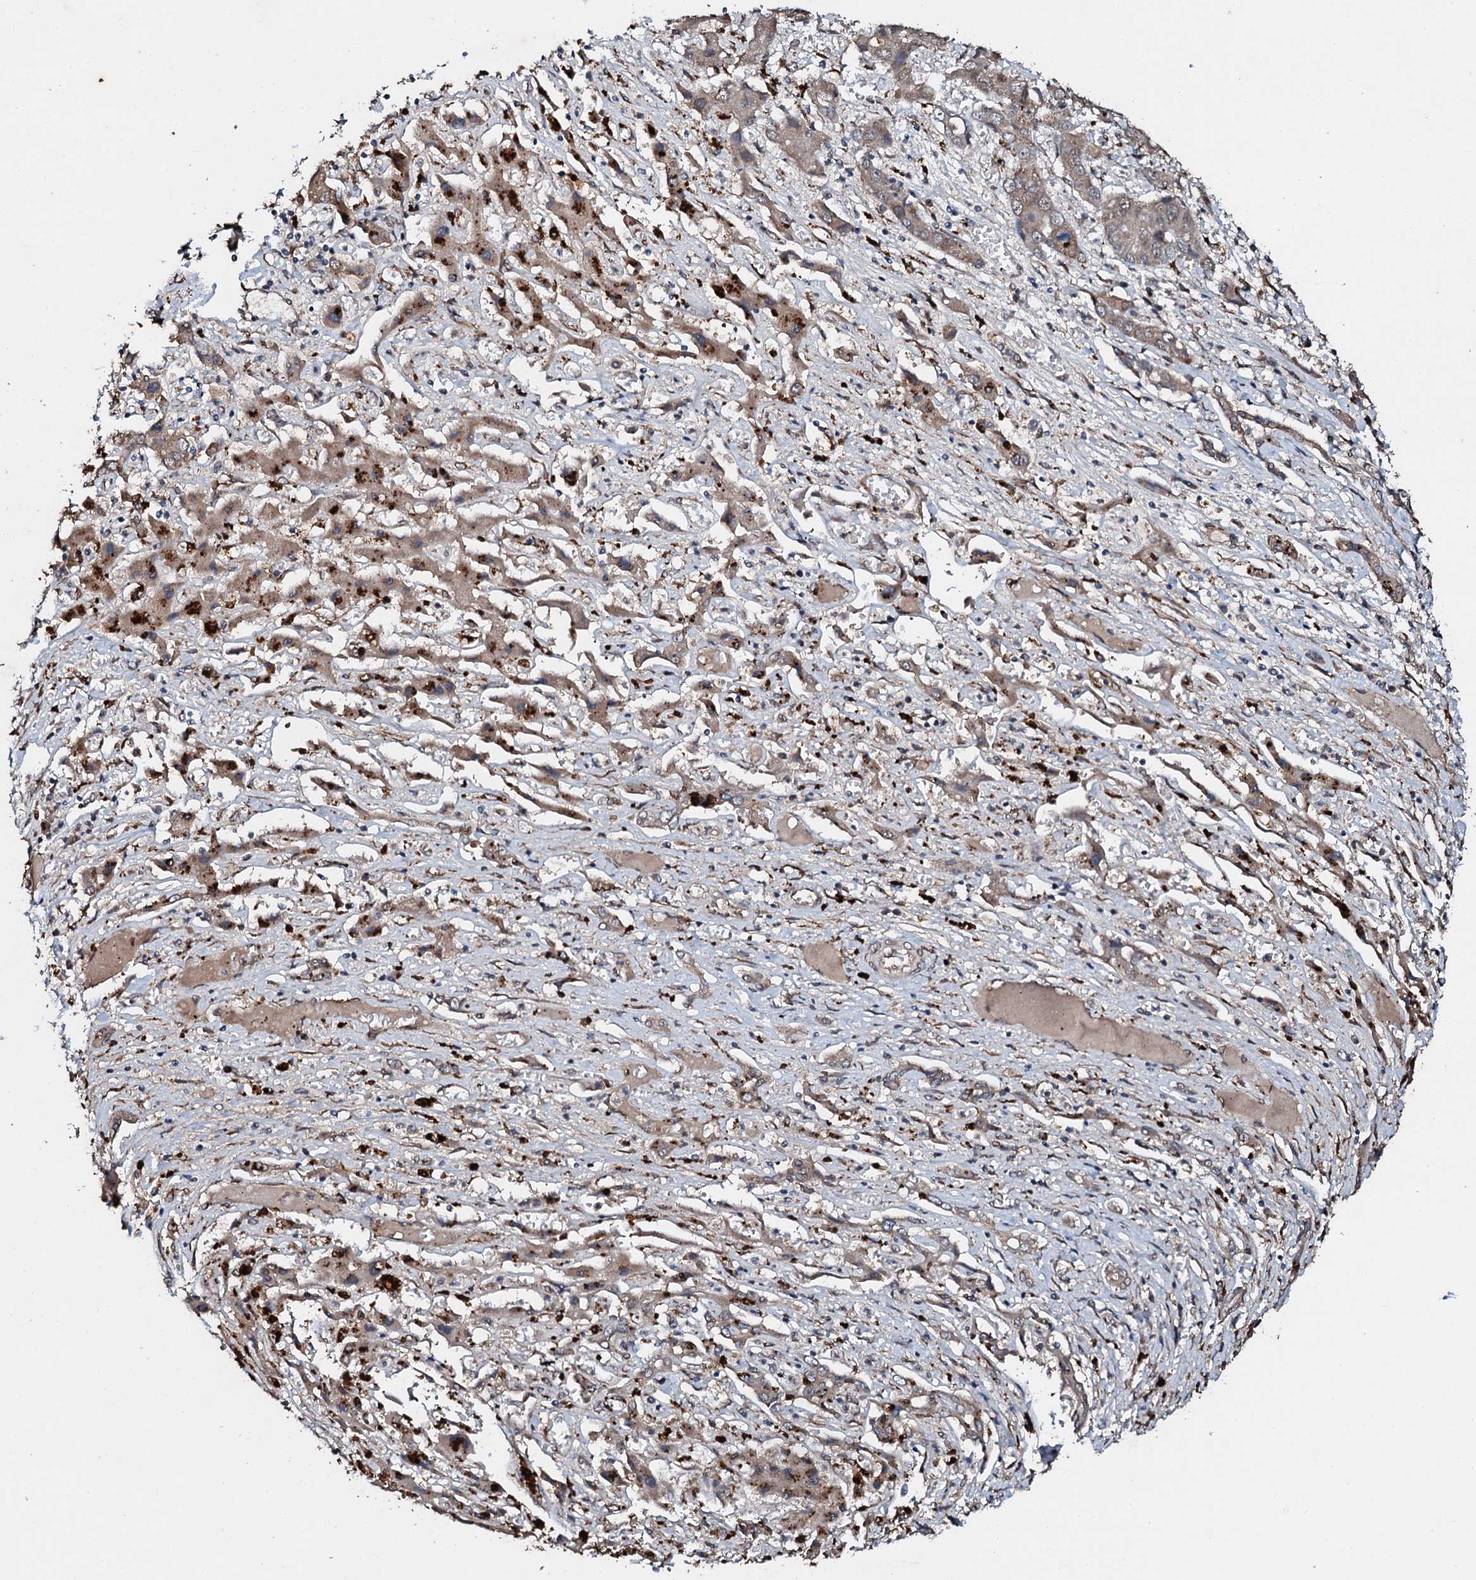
{"staining": {"intensity": "weak", "quantity": ">75%", "location": "cytoplasmic/membranous"}, "tissue": "liver cancer", "cell_type": "Tumor cells", "image_type": "cancer", "snomed": [{"axis": "morphology", "description": "Cholangiocarcinoma"}, {"axis": "topography", "description": "Liver"}], "caption": "Protein expression analysis of liver cholangiocarcinoma shows weak cytoplasmic/membranous staining in about >75% of tumor cells.", "gene": "ADAMTS10", "patient": {"sex": "male", "age": 67}}